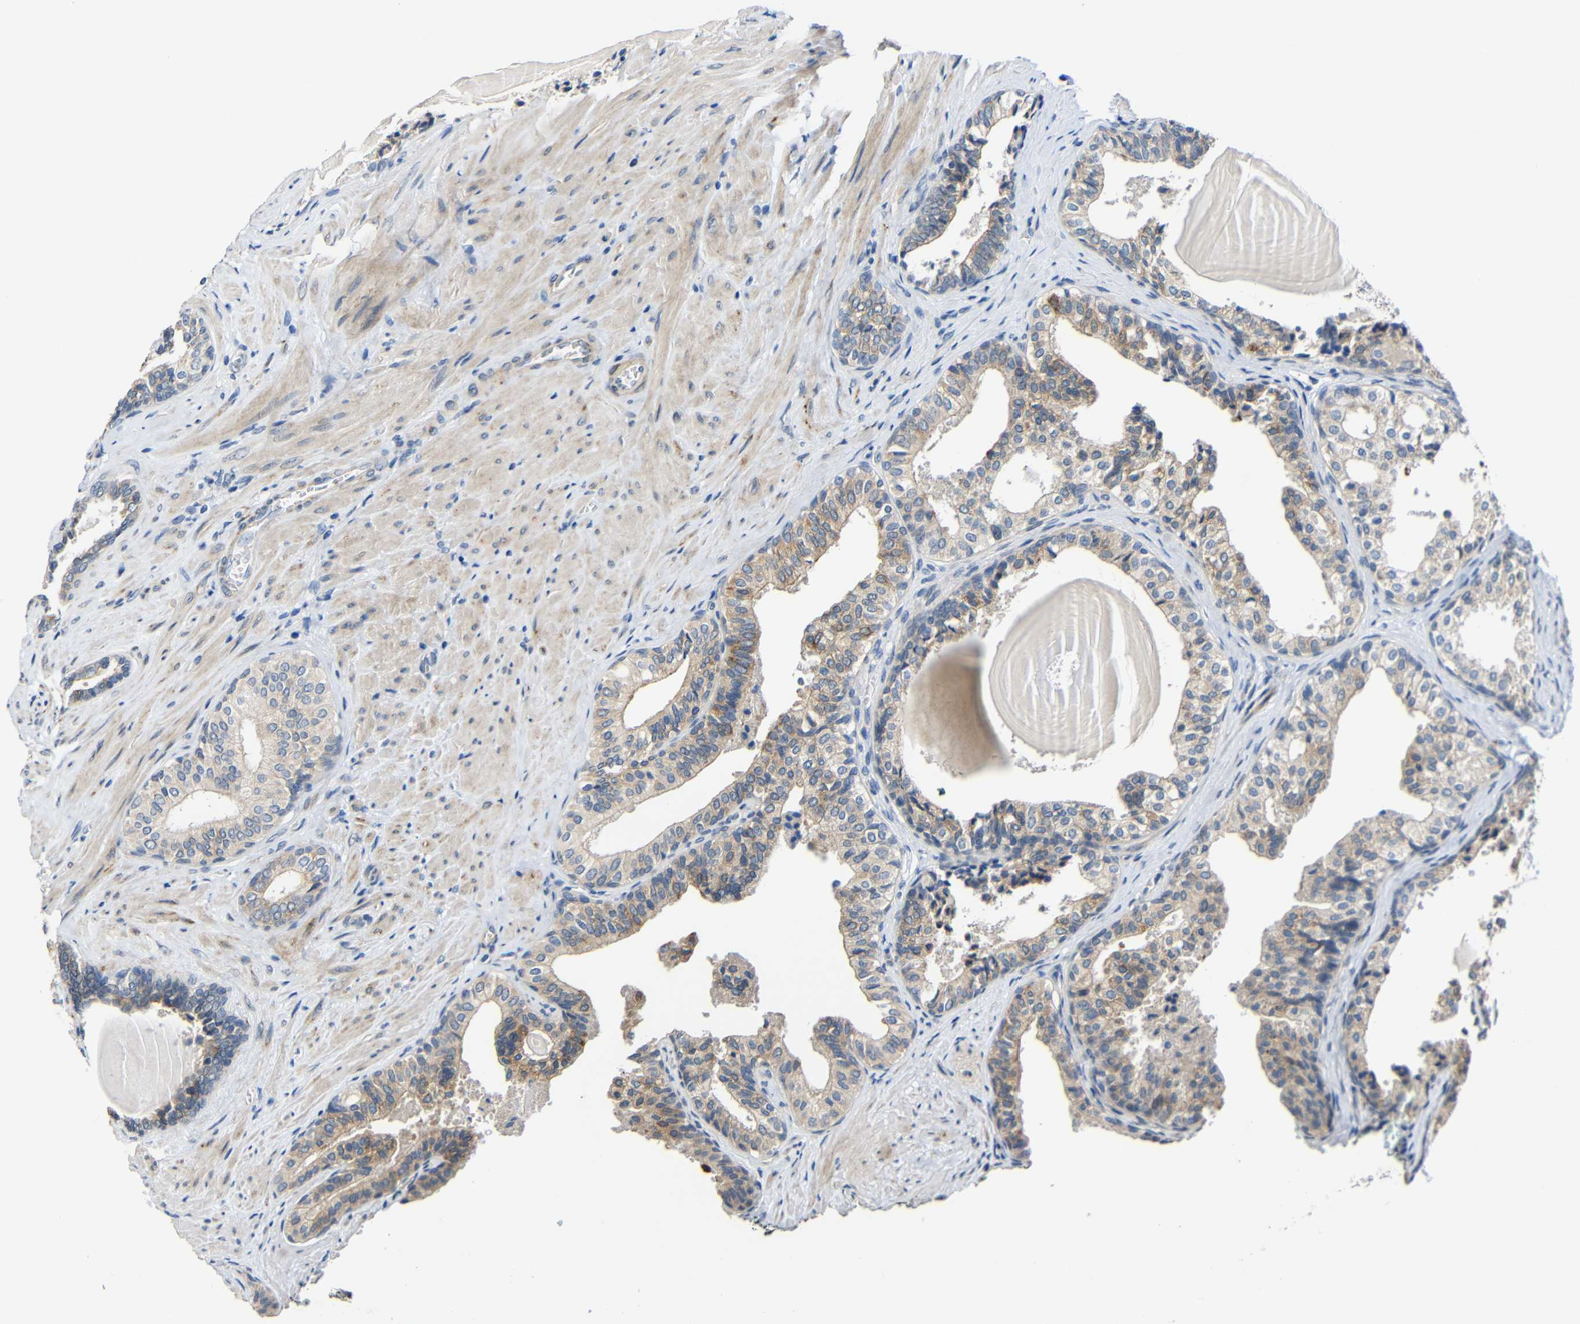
{"staining": {"intensity": "moderate", "quantity": "<25%", "location": "cytoplasmic/membranous"}, "tissue": "prostate cancer", "cell_type": "Tumor cells", "image_type": "cancer", "snomed": [{"axis": "morphology", "description": "Adenocarcinoma, Low grade"}, {"axis": "topography", "description": "Prostate"}], "caption": "An image showing moderate cytoplasmic/membranous expression in about <25% of tumor cells in prostate adenocarcinoma (low-grade), as visualized by brown immunohistochemical staining.", "gene": "STBD1", "patient": {"sex": "male", "age": 60}}